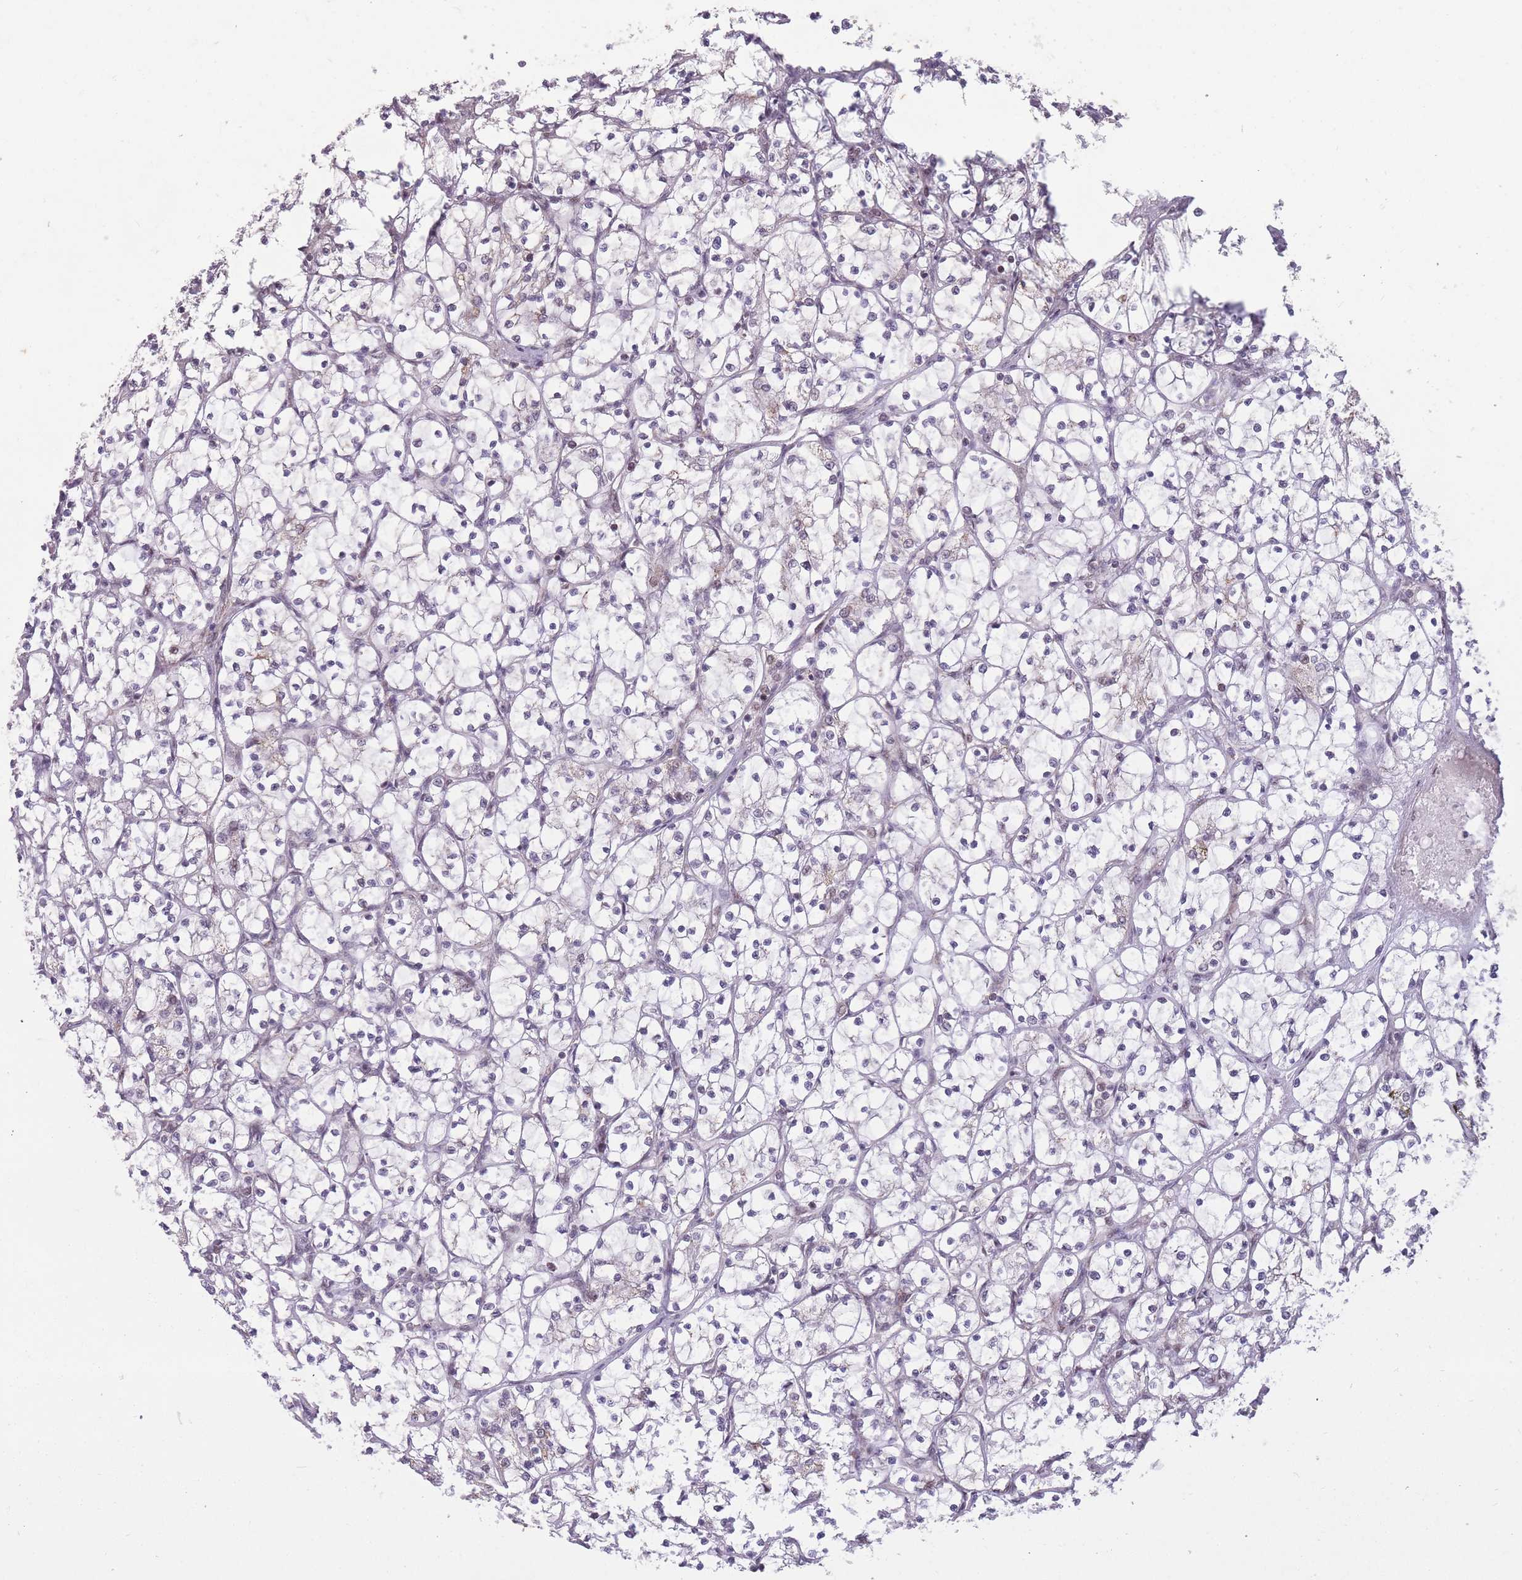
{"staining": {"intensity": "negative", "quantity": "none", "location": "none"}, "tissue": "renal cancer", "cell_type": "Tumor cells", "image_type": "cancer", "snomed": [{"axis": "morphology", "description": "Adenocarcinoma, NOS"}, {"axis": "topography", "description": "Kidney"}], "caption": "Tumor cells show no significant staining in renal cancer.", "gene": "DPYSL4", "patient": {"sex": "female", "age": 69}}